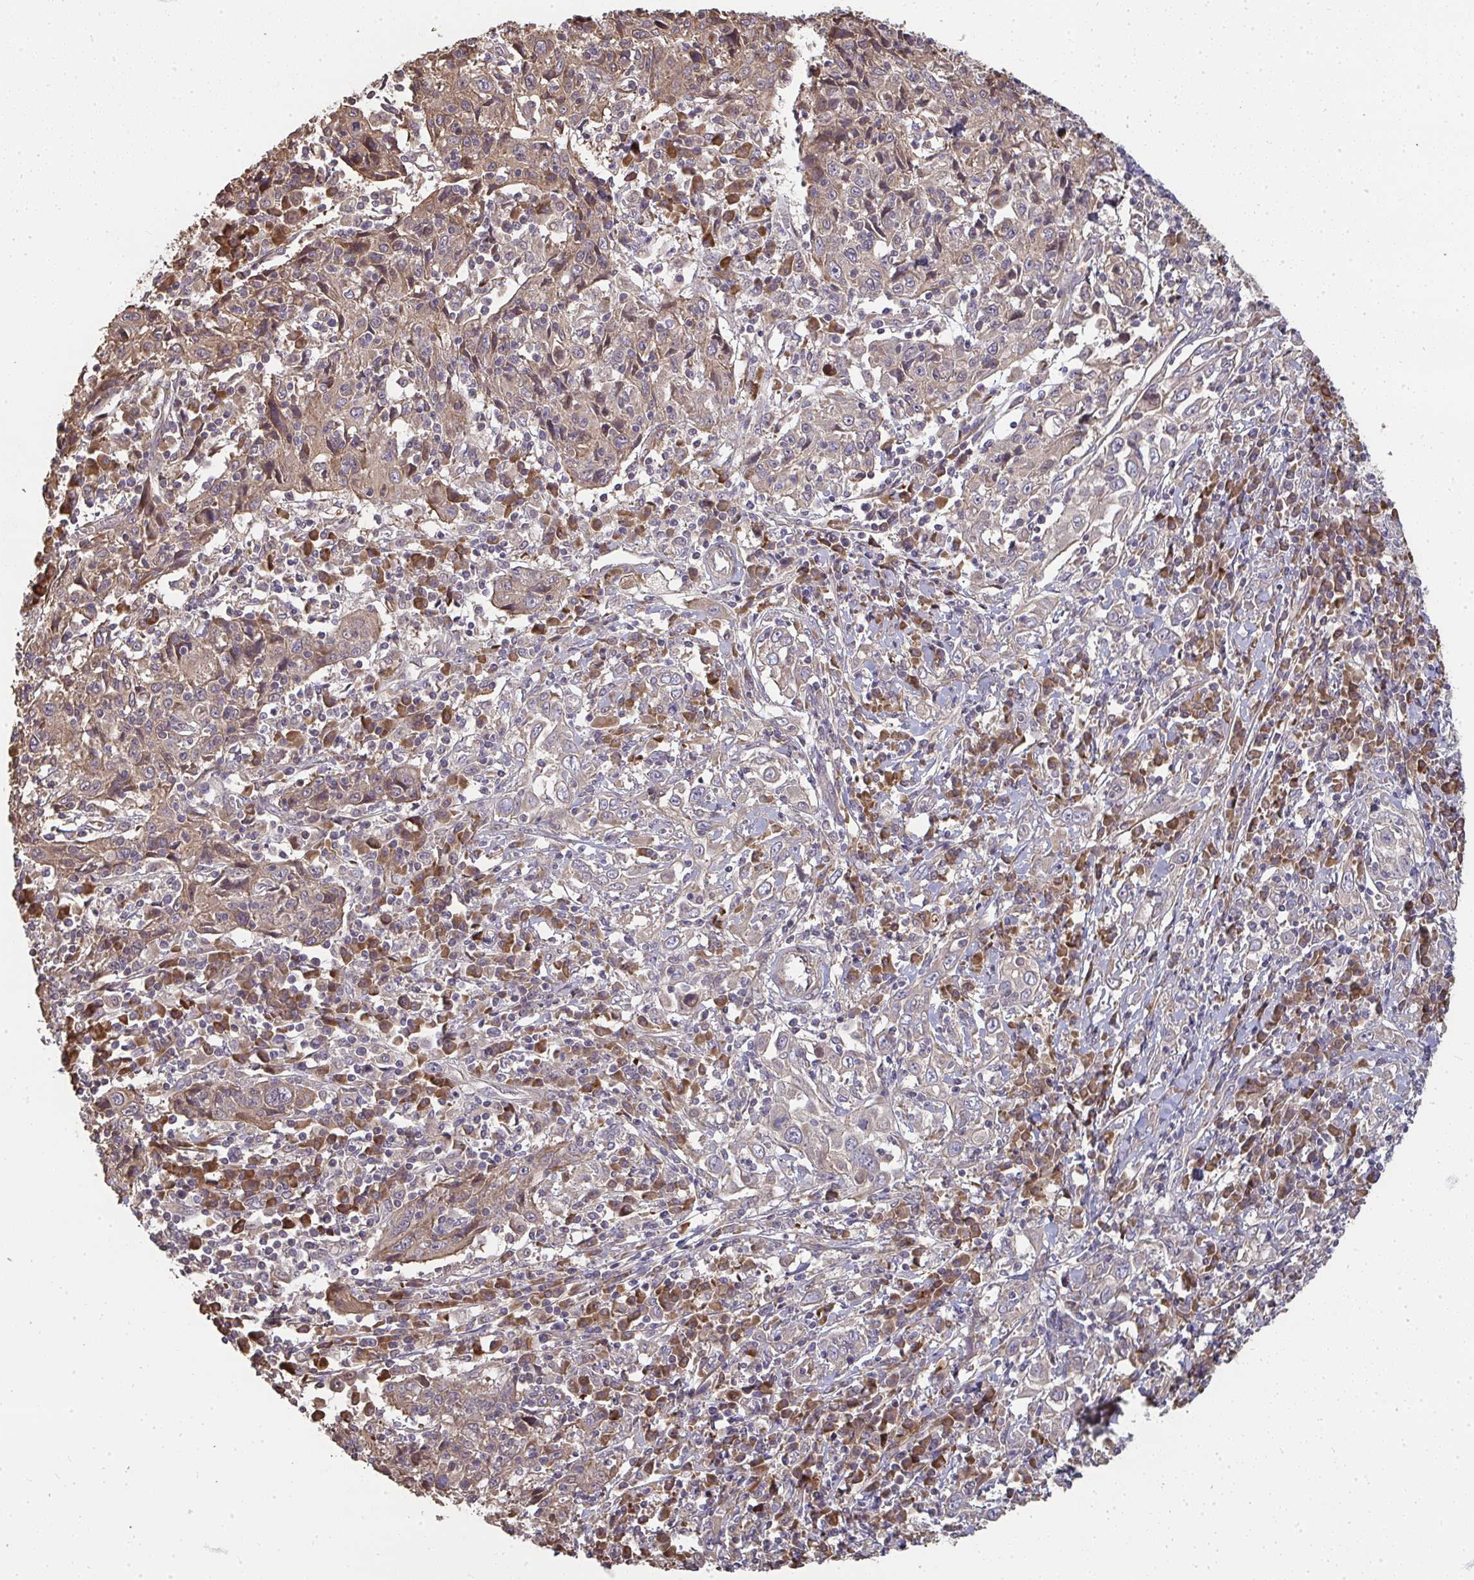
{"staining": {"intensity": "moderate", "quantity": "25%-75%", "location": "cytoplasmic/membranous"}, "tissue": "cervical cancer", "cell_type": "Tumor cells", "image_type": "cancer", "snomed": [{"axis": "morphology", "description": "Squamous cell carcinoma, NOS"}, {"axis": "topography", "description": "Cervix"}], "caption": "Squamous cell carcinoma (cervical) tissue reveals moderate cytoplasmic/membranous positivity in approximately 25%-75% of tumor cells The staining was performed using DAB (3,3'-diaminobenzidine) to visualize the protein expression in brown, while the nuclei were stained in blue with hematoxylin (Magnification: 20x).", "gene": "ZFYVE28", "patient": {"sex": "female", "age": 46}}